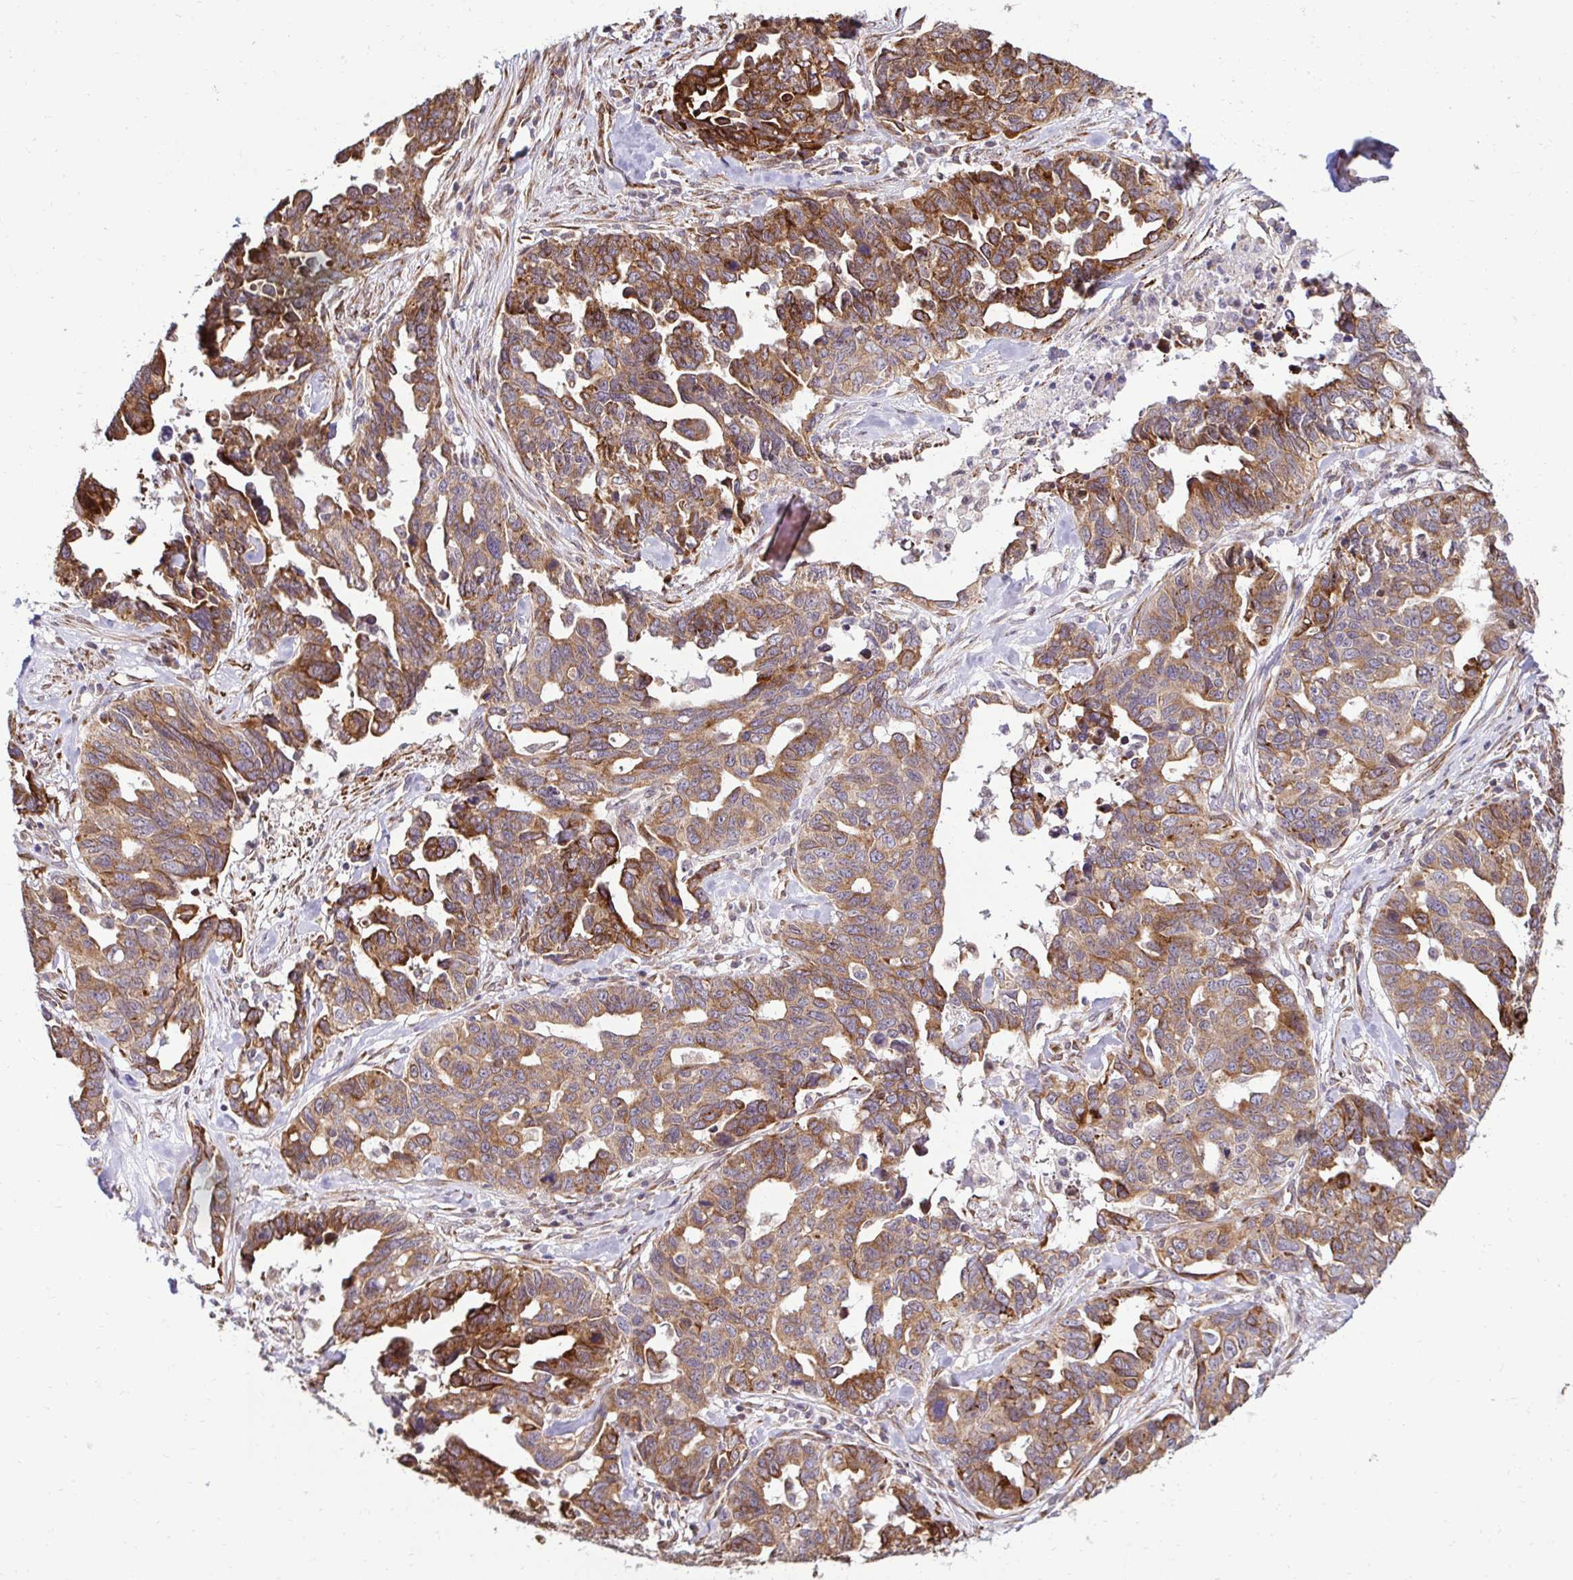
{"staining": {"intensity": "moderate", "quantity": ">75%", "location": "cytoplasmic/membranous"}, "tissue": "ovarian cancer", "cell_type": "Tumor cells", "image_type": "cancer", "snomed": [{"axis": "morphology", "description": "Cystadenocarcinoma, serous, NOS"}, {"axis": "topography", "description": "Ovary"}], "caption": "IHC histopathology image of human ovarian cancer stained for a protein (brown), which shows medium levels of moderate cytoplasmic/membranous staining in about >75% of tumor cells.", "gene": "HPS1", "patient": {"sex": "female", "age": 69}}